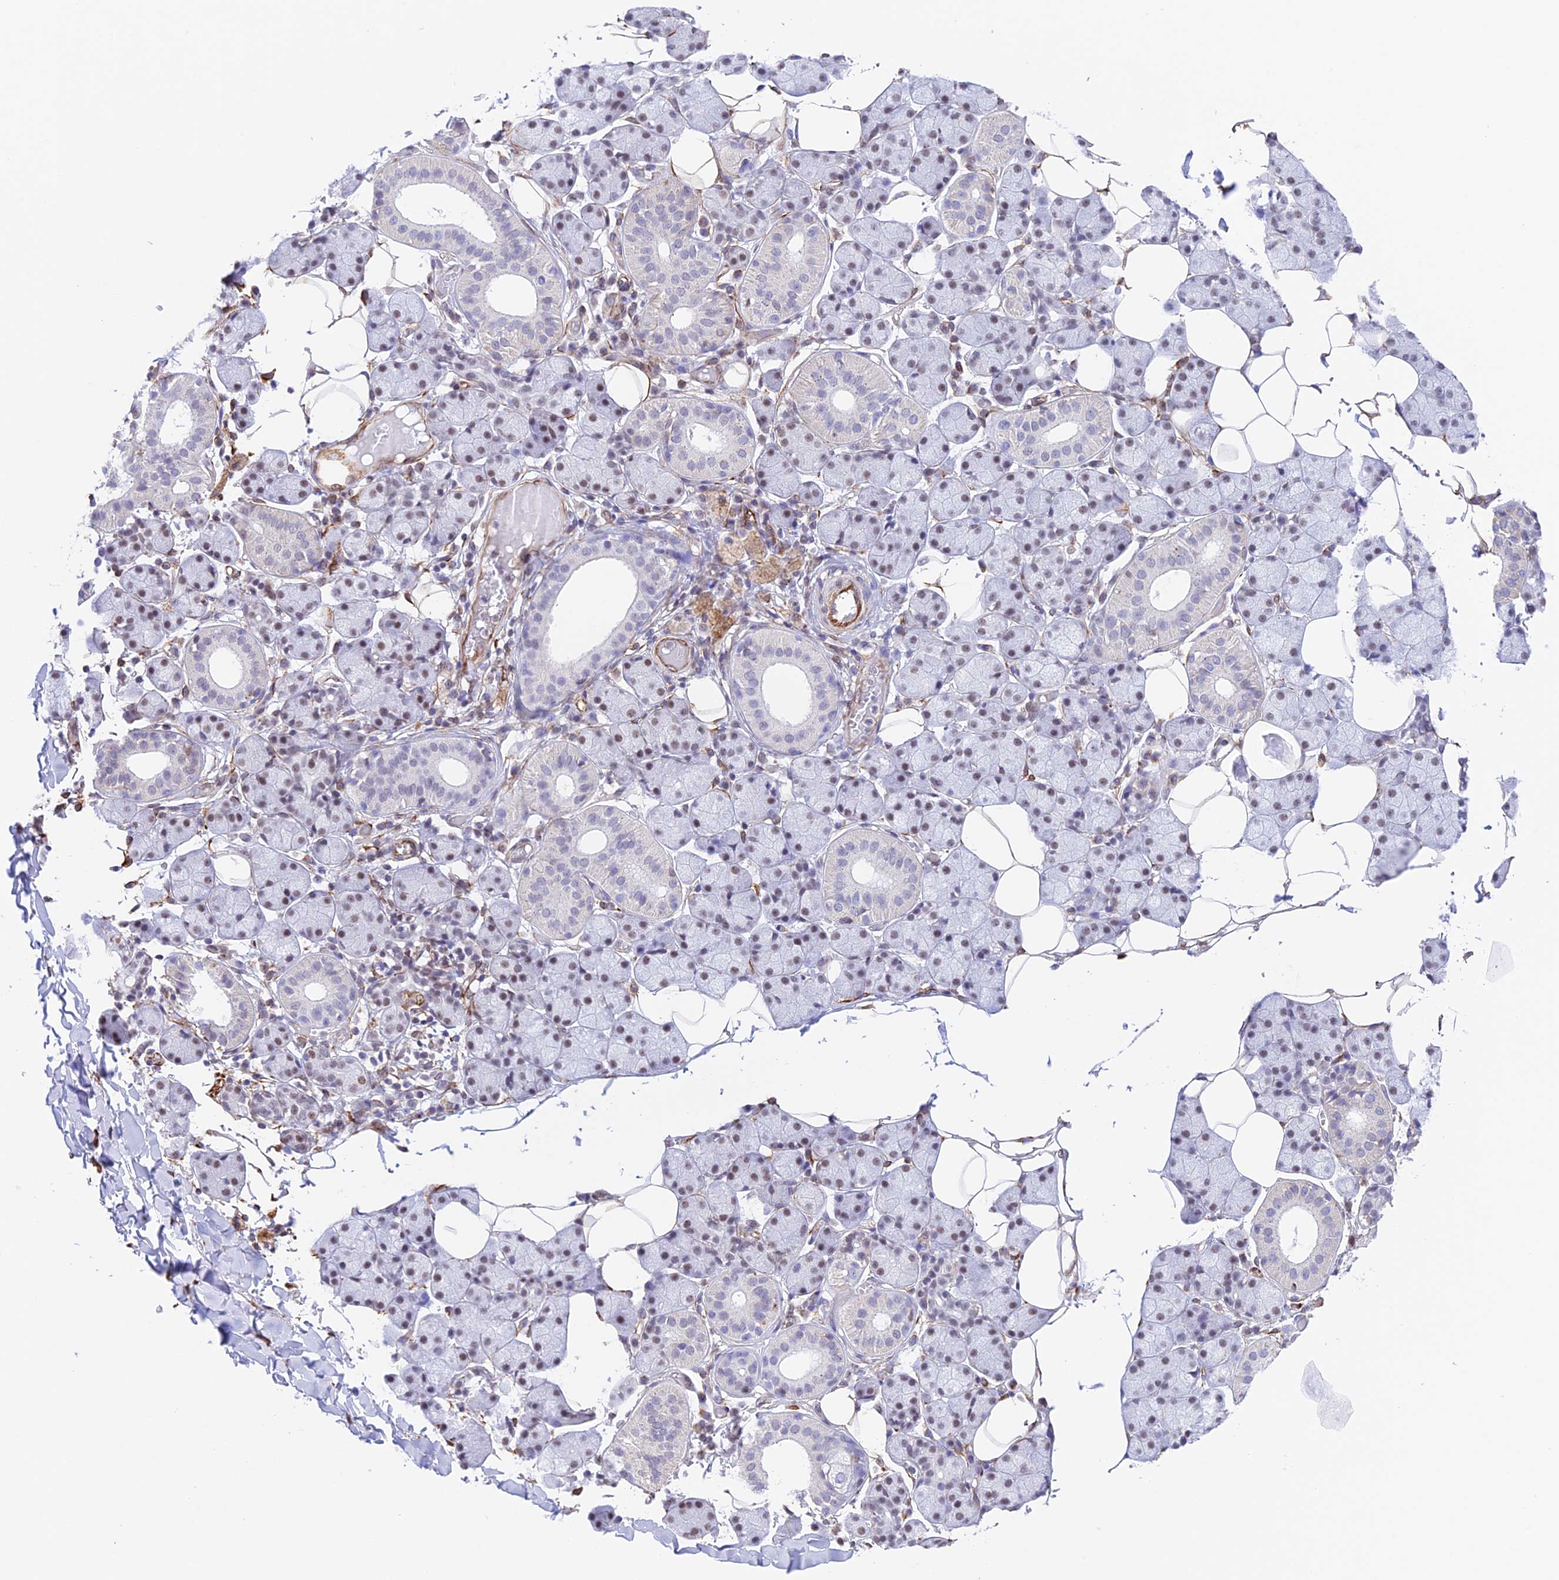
{"staining": {"intensity": "weak", "quantity": "25%-75%", "location": "cytoplasmic/membranous,nuclear"}, "tissue": "salivary gland", "cell_type": "Glandular cells", "image_type": "normal", "snomed": [{"axis": "morphology", "description": "Normal tissue, NOS"}, {"axis": "topography", "description": "Salivary gland"}], "caption": "Immunohistochemical staining of normal salivary gland exhibits weak cytoplasmic/membranous,nuclear protein expression in about 25%-75% of glandular cells. (DAB IHC, brown staining for protein, blue staining for nuclei).", "gene": "ZNF652", "patient": {"sex": "female", "age": 33}}